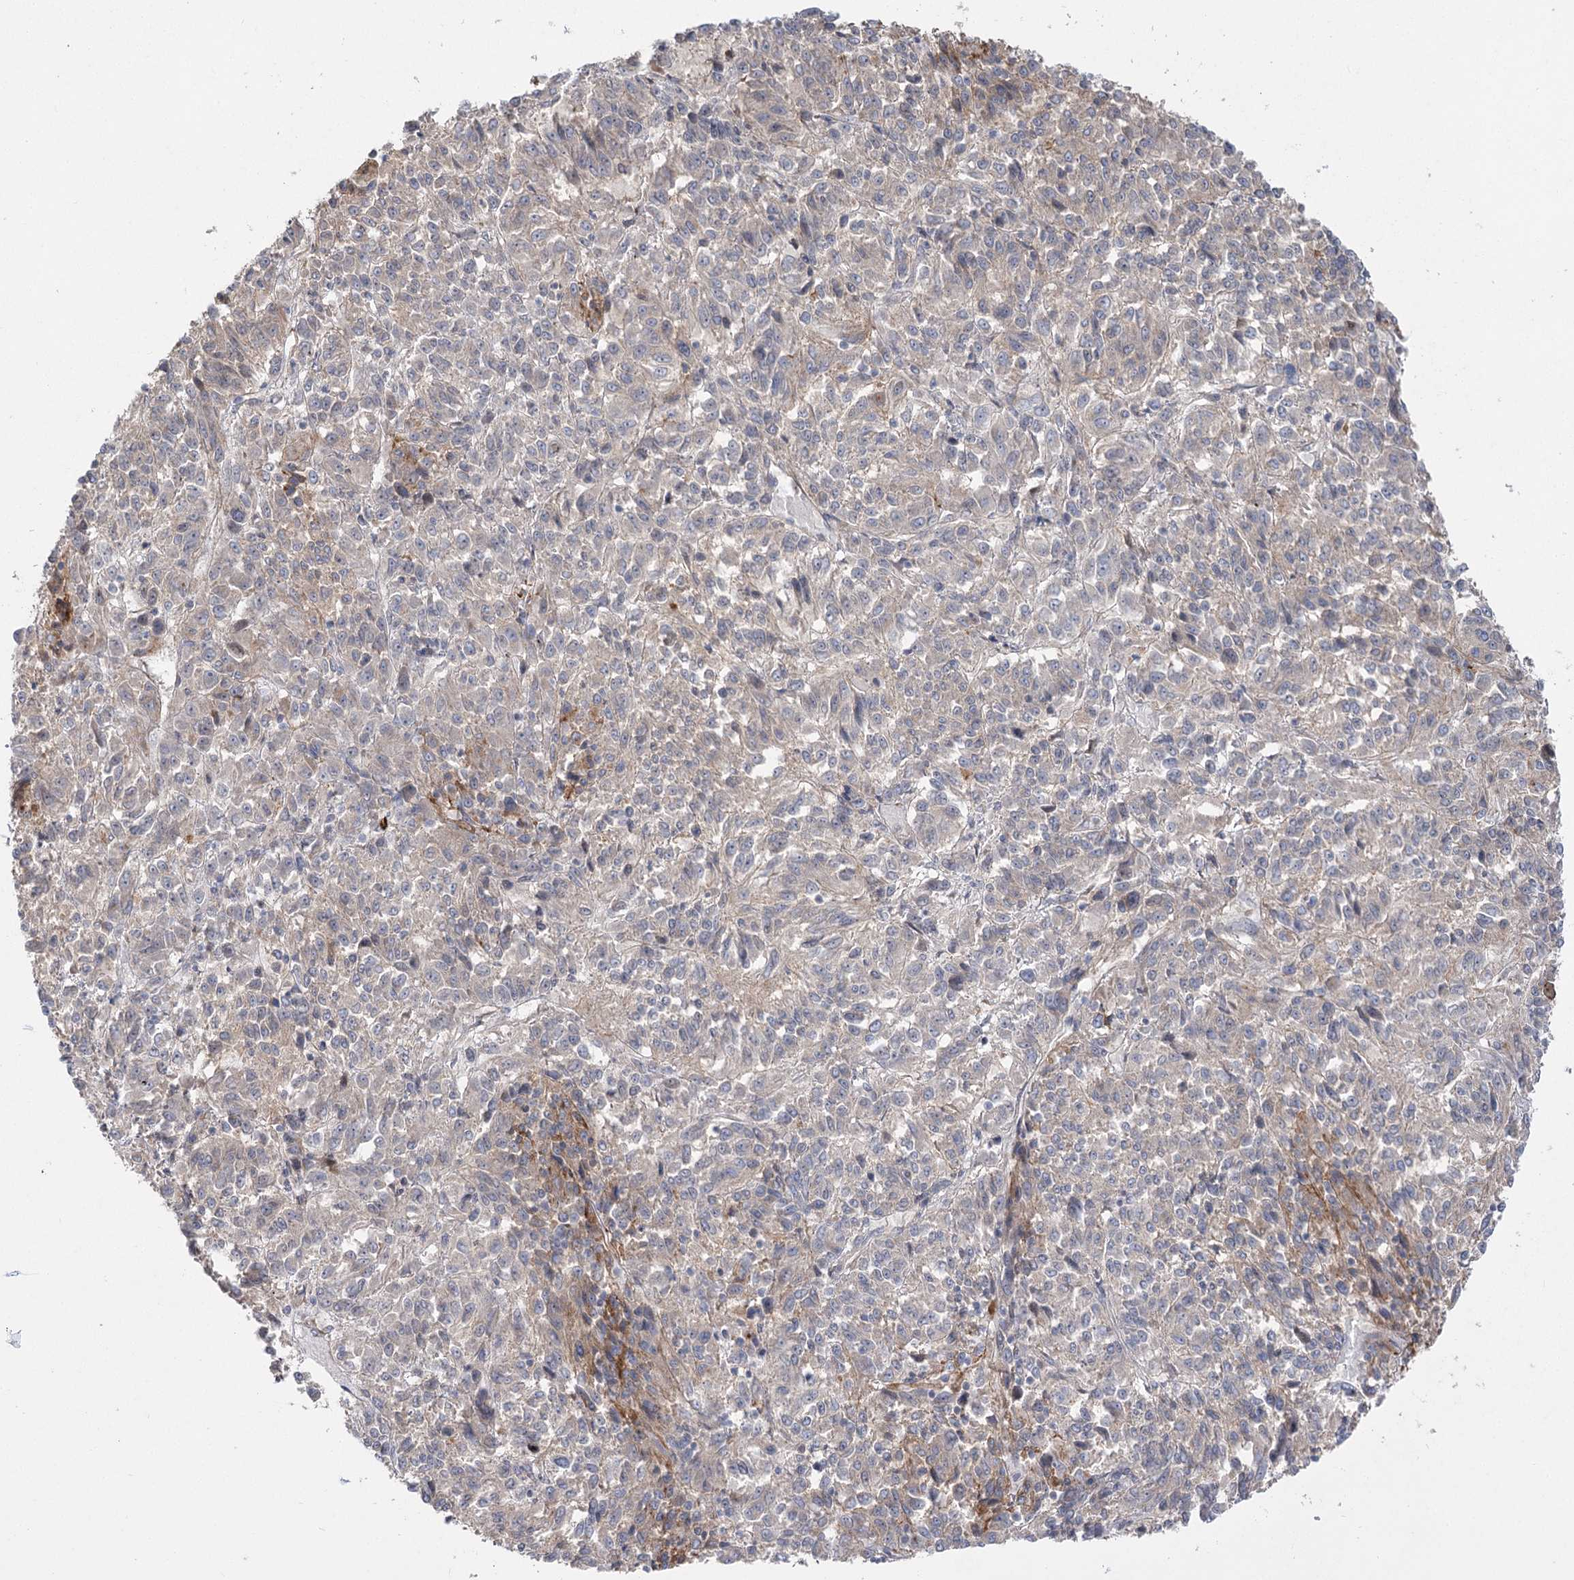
{"staining": {"intensity": "negative", "quantity": "none", "location": "none"}, "tissue": "melanoma", "cell_type": "Tumor cells", "image_type": "cancer", "snomed": [{"axis": "morphology", "description": "Malignant melanoma, Metastatic site"}, {"axis": "topography", "description": "Lung"}], "caption": "A histopathology image of melanoma stained for a protein shows no brown staining in tumor cells.", "gene": "SH3BP5L", "patient": {"sex": "male", "age": 64}}